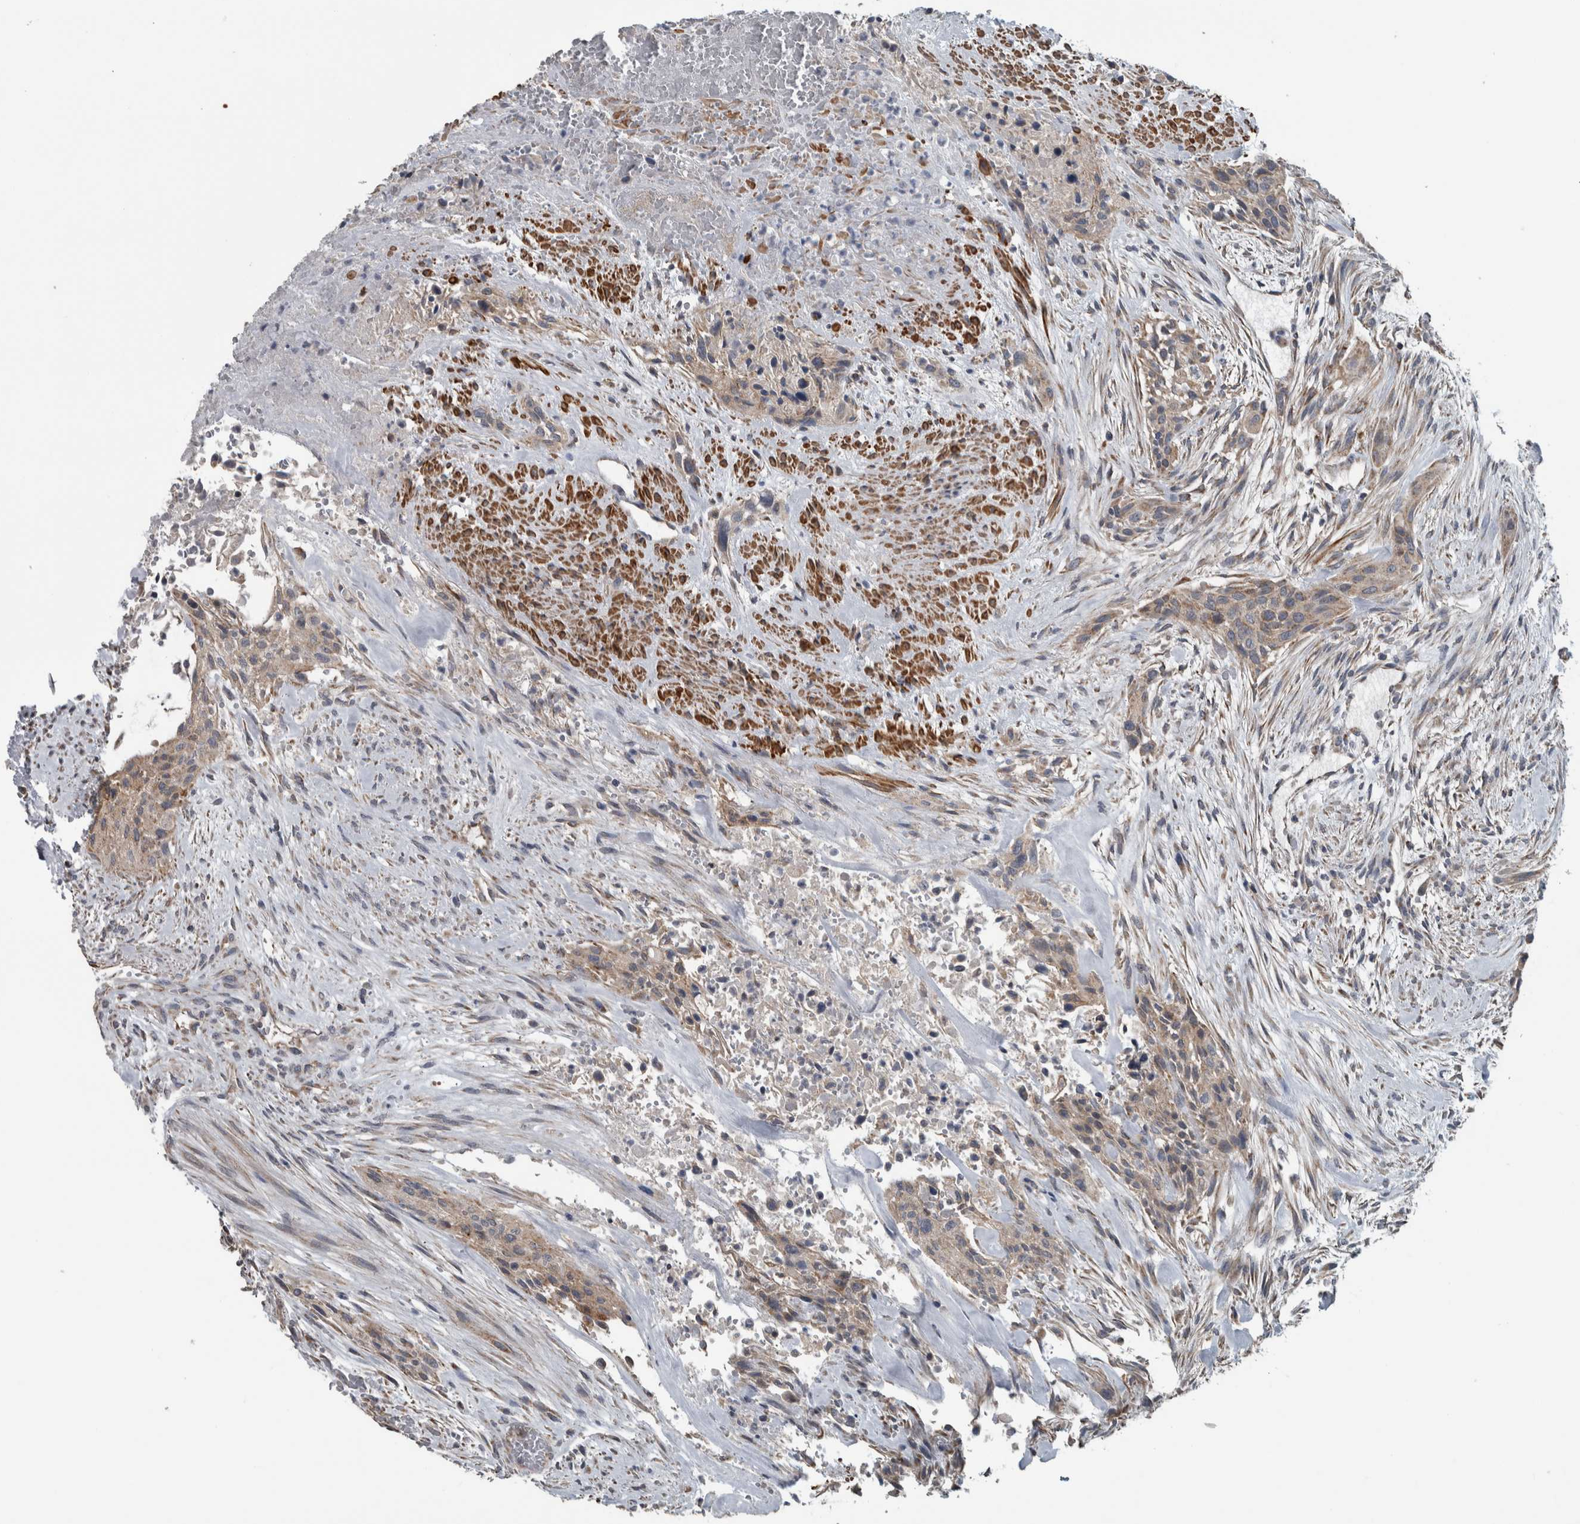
{"staining": {"intensity": "weak", "quantity": ">75%", "location": "cytoplasmic/membranous"}, "tissue": "urothelial cancer", "cell_type": "Tumor cells", "image_type": "cancer", "snomed": [{"axis": "morphology", "description": "Urothelial carcinoma, High grade"}, {"axis": "topography", "description": "Urinary bladder"}], "caption": "A histopathology image of human high-grade urothelial carcinoma stained for a protein reveals weak cytoplasmic/membranous brown staining in tumor cells.", "gene": "ARMC1", "patient": {"sex": "male", "age": 35}}